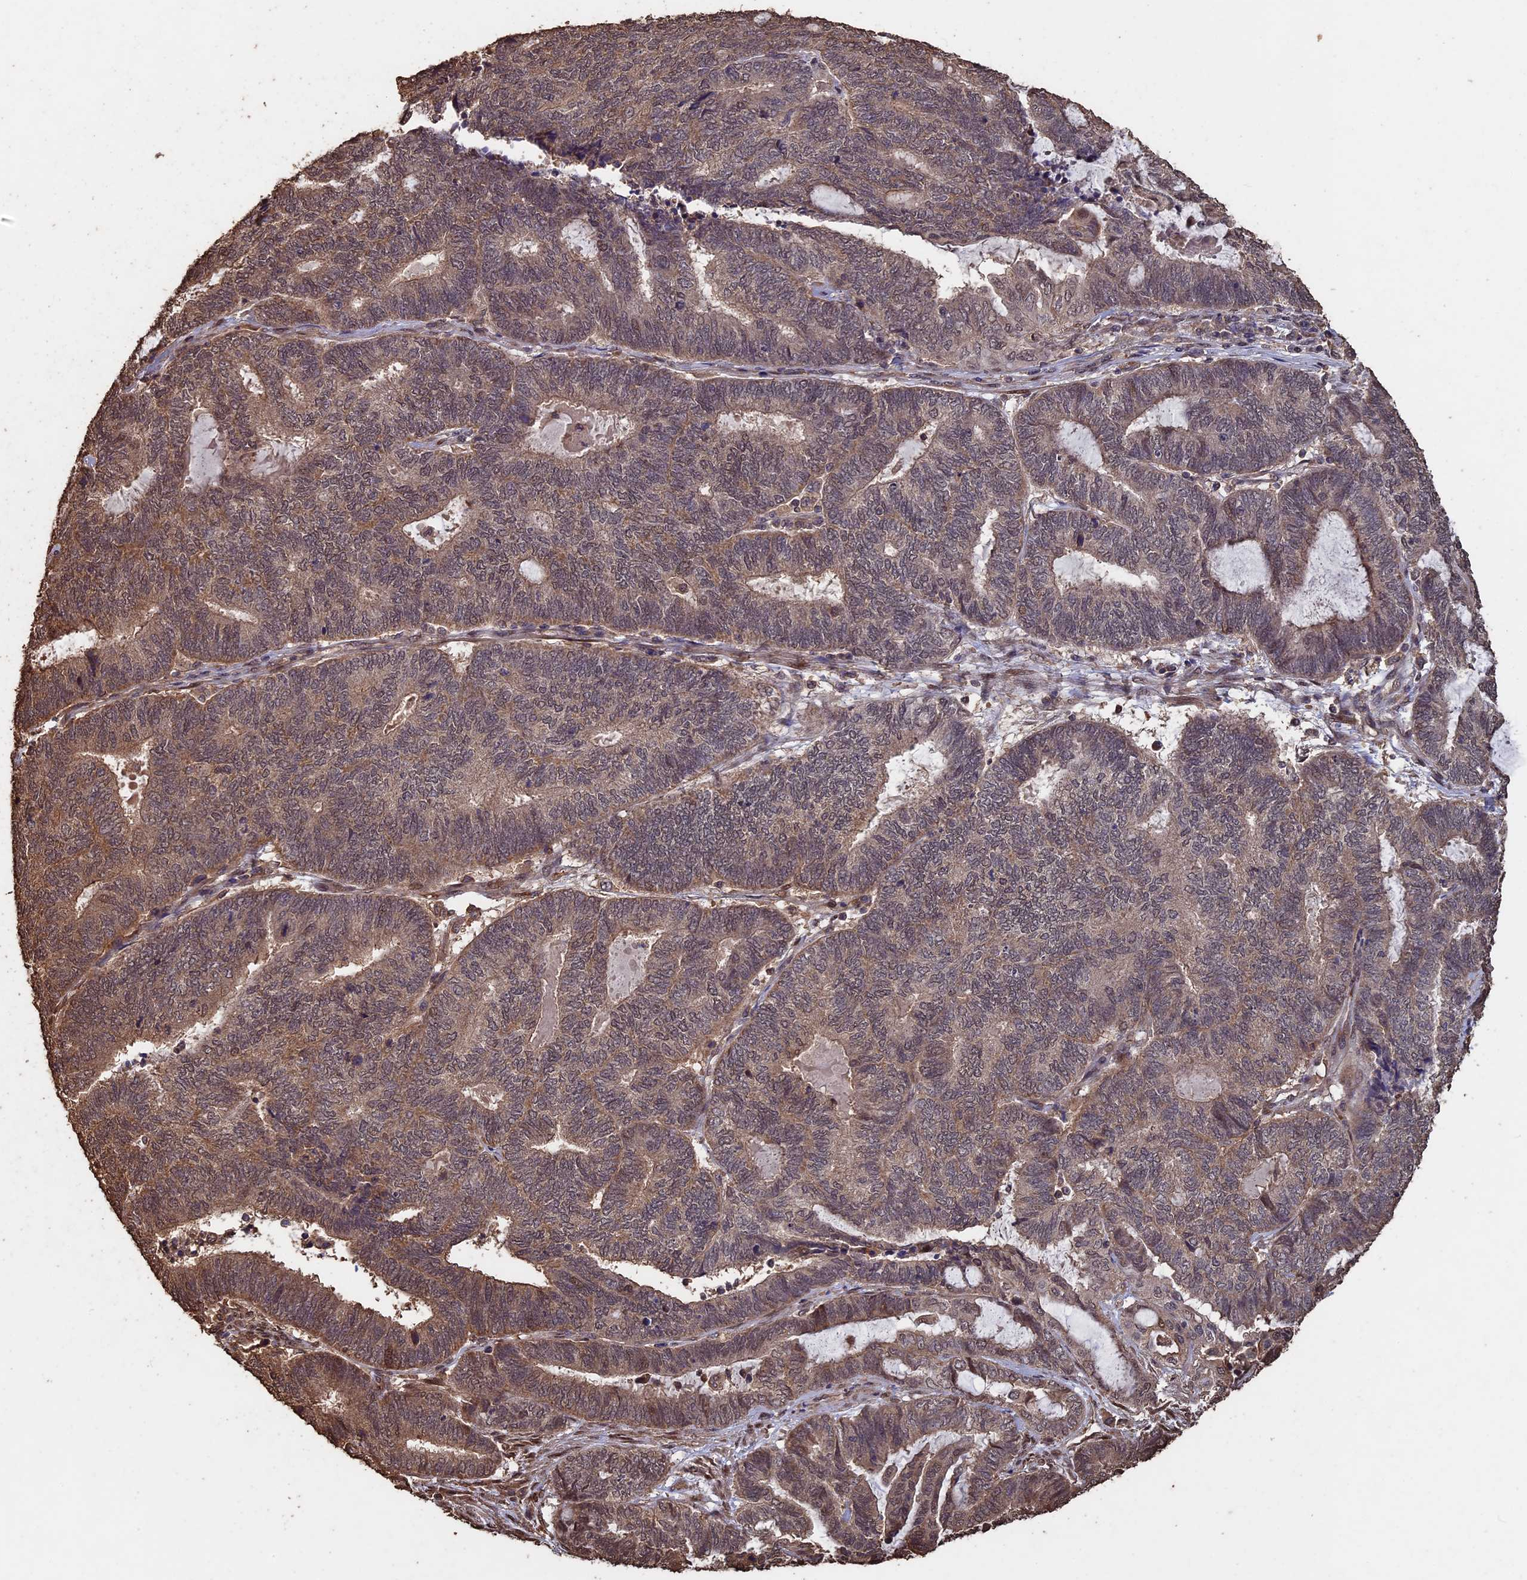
{"staining": {"intensity": "weak", "quantity": "25%-75%", "location": "cytoplasmic/membranous,nuclear"}, "tissue": "endometrial cancer", "cell_type": "Tumor cells", "image_type": "cancer", "snomed": [{"axis": "morphology", "description": "Adenocarcinoma, NOS"}, {"axis": "topography", "description": "Uterus"}, {"axis": "topography", "description": "Endometrium"}], "caption": "Protein staining displays weak cytoplasmic/membranous and nuclear staining in about 25%-75% of tumor cells in endometrial cancer. Using DAB (brown) and hematoxylin (blue) stains, captured at high magnification using brightfield microscopy.", "gene": "HUNK", "patient": {"sex": "female", "age": 70}}